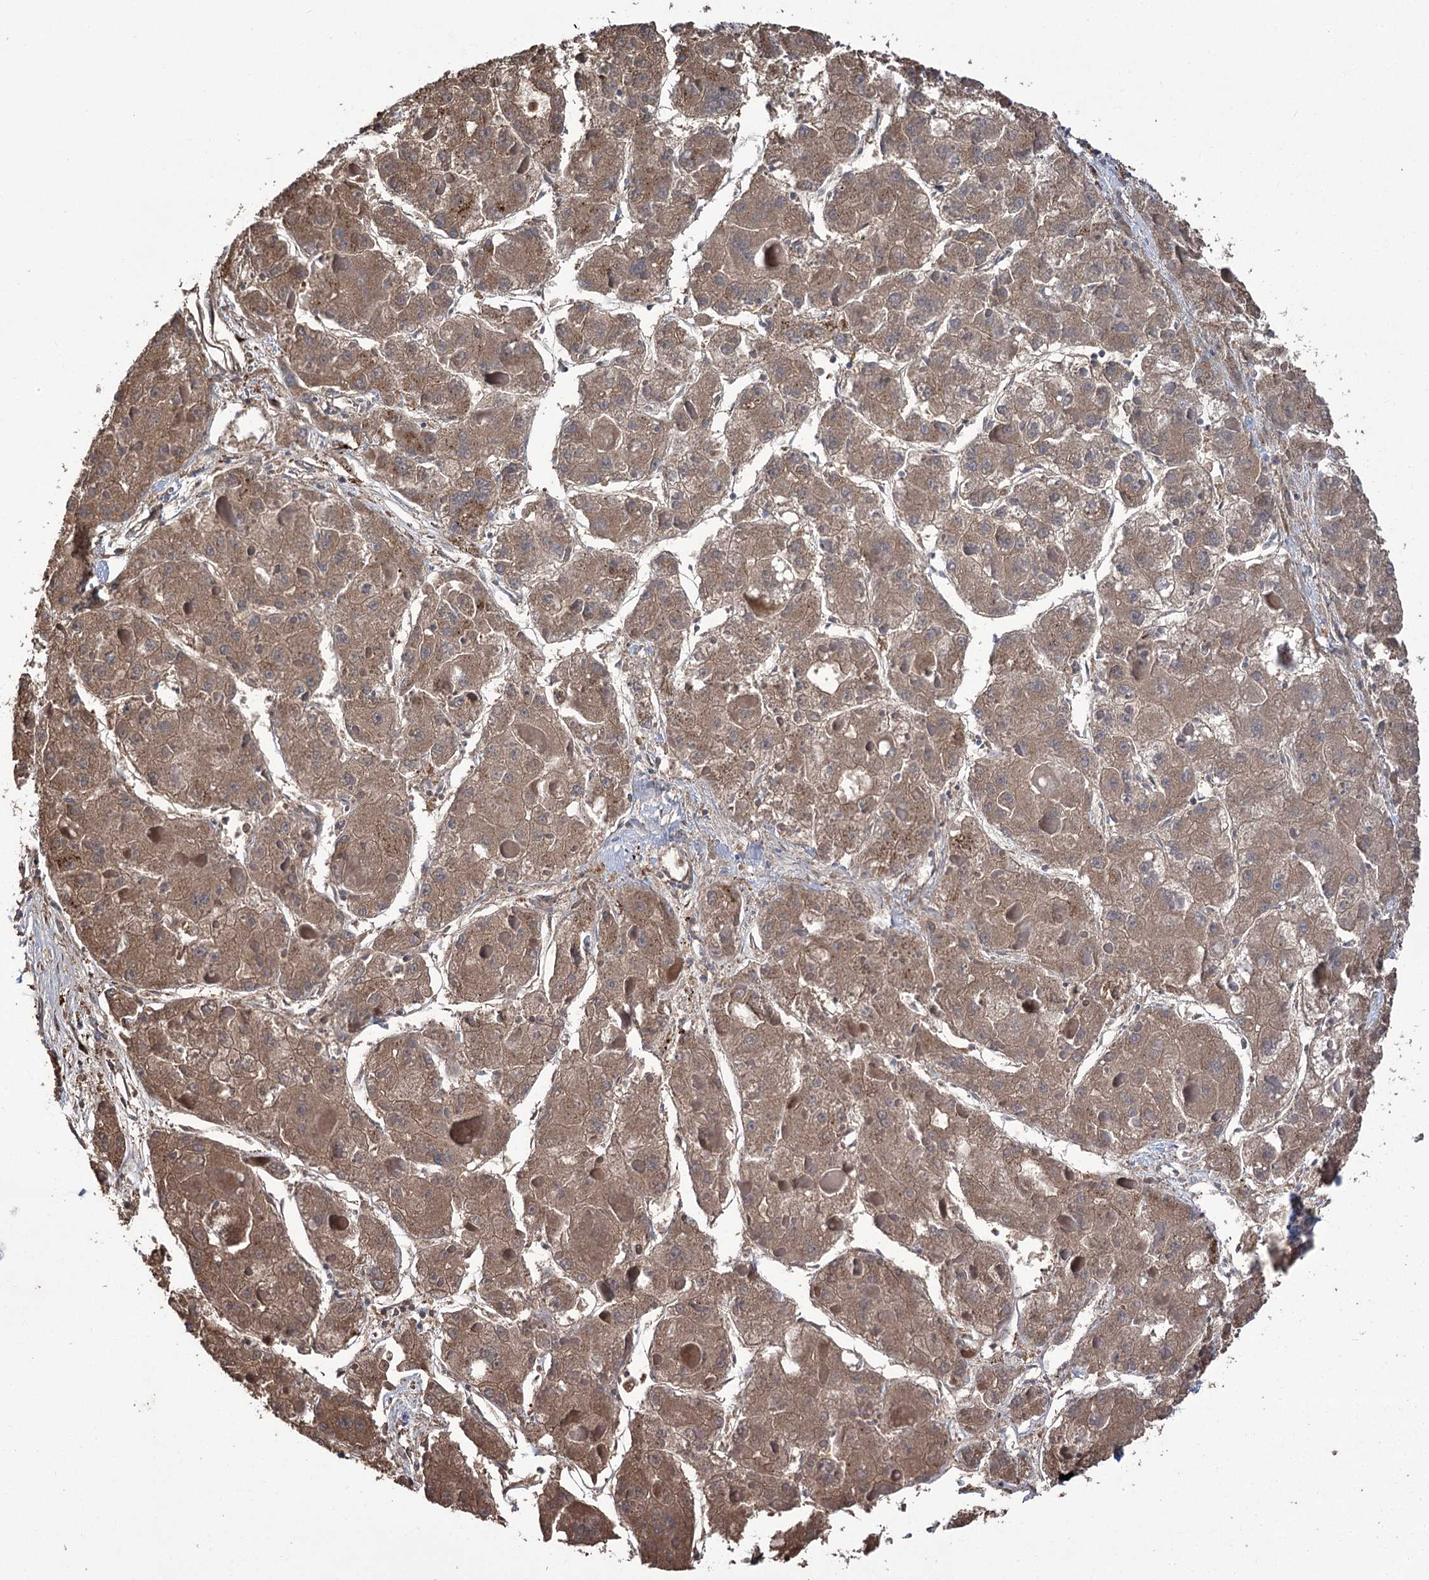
{"staining": {"intensity": "moderate", "quantity": ">75%", "location": "cytoplasmic/membranous"}, "tissue": "liver cancer", "cell_type": "Tumor cells", "image_type": "cancer", "snomed": [{"axis": "morphology", "description": "Carcinoma, Hepatocellular, NOS"}, {"axis": "topography", "description": "Liver"}], "caption": "Protein staining displays moderate cytoplasmic/membranous positivity in approximately >75% of tumor cells in hepatocellular carcinoma (liver). (DAB IHC, brown staining for protein, blue staining for nuclei).", "gene": "ZNF622", "patient": {"sex": "female", "age": 73}}